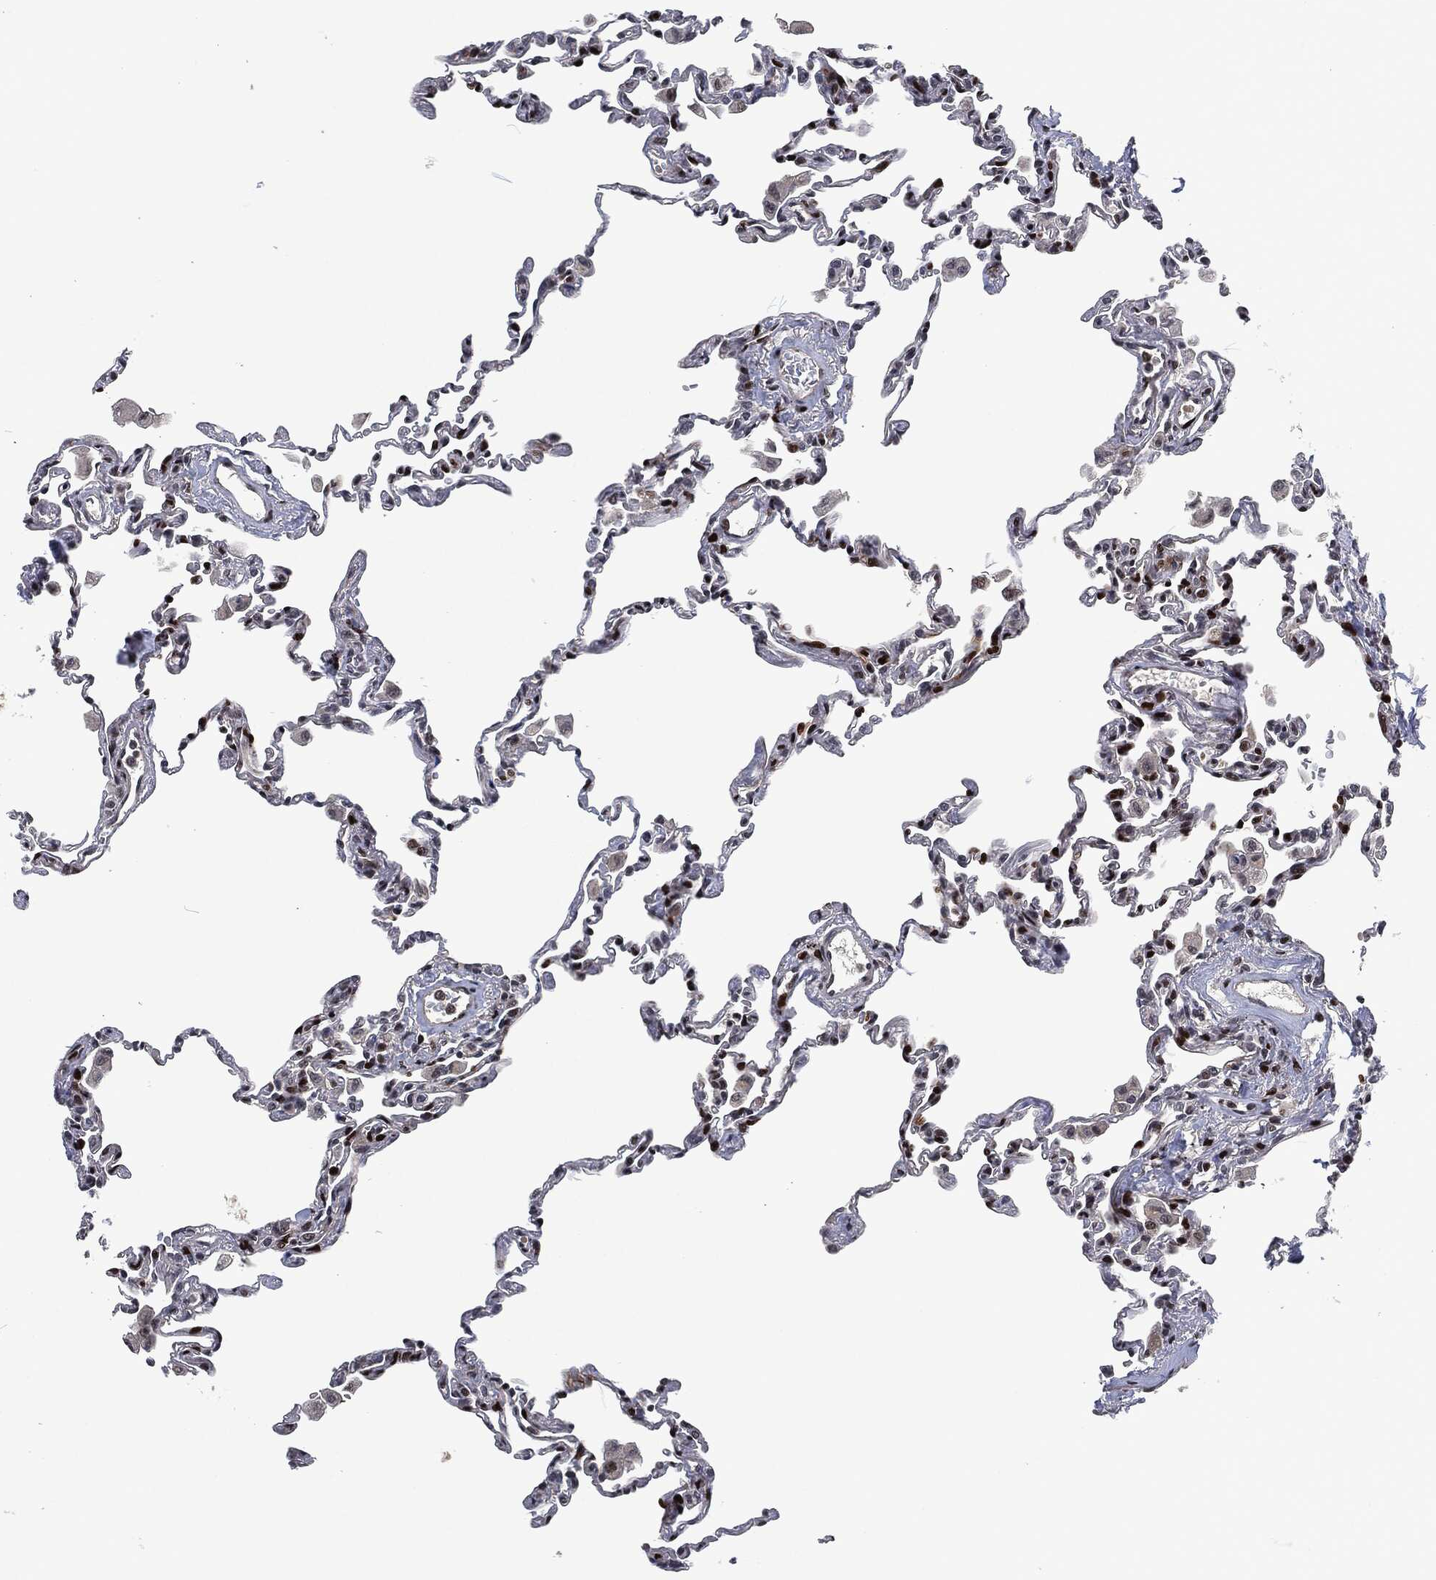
{"staining": {"intensity": "strong", "quantity": "<25%", "location": "nuclear"}, "tissue": "lung", "cell_type": "Alveolar cells", "image_type": "normal", "snomed": [{"axis": "morphology", "description": "Normal tissue, NOS"}, {"axis": "topography", "description": "Lung"}], "caption": "Immunohistochemical staining of normal lung displays <25% levels of strong nuclear protein positivity in approximately <25% of alveolar cells.", "gene": "EGFR", "patient": {"sex": "female", "age": 57}}